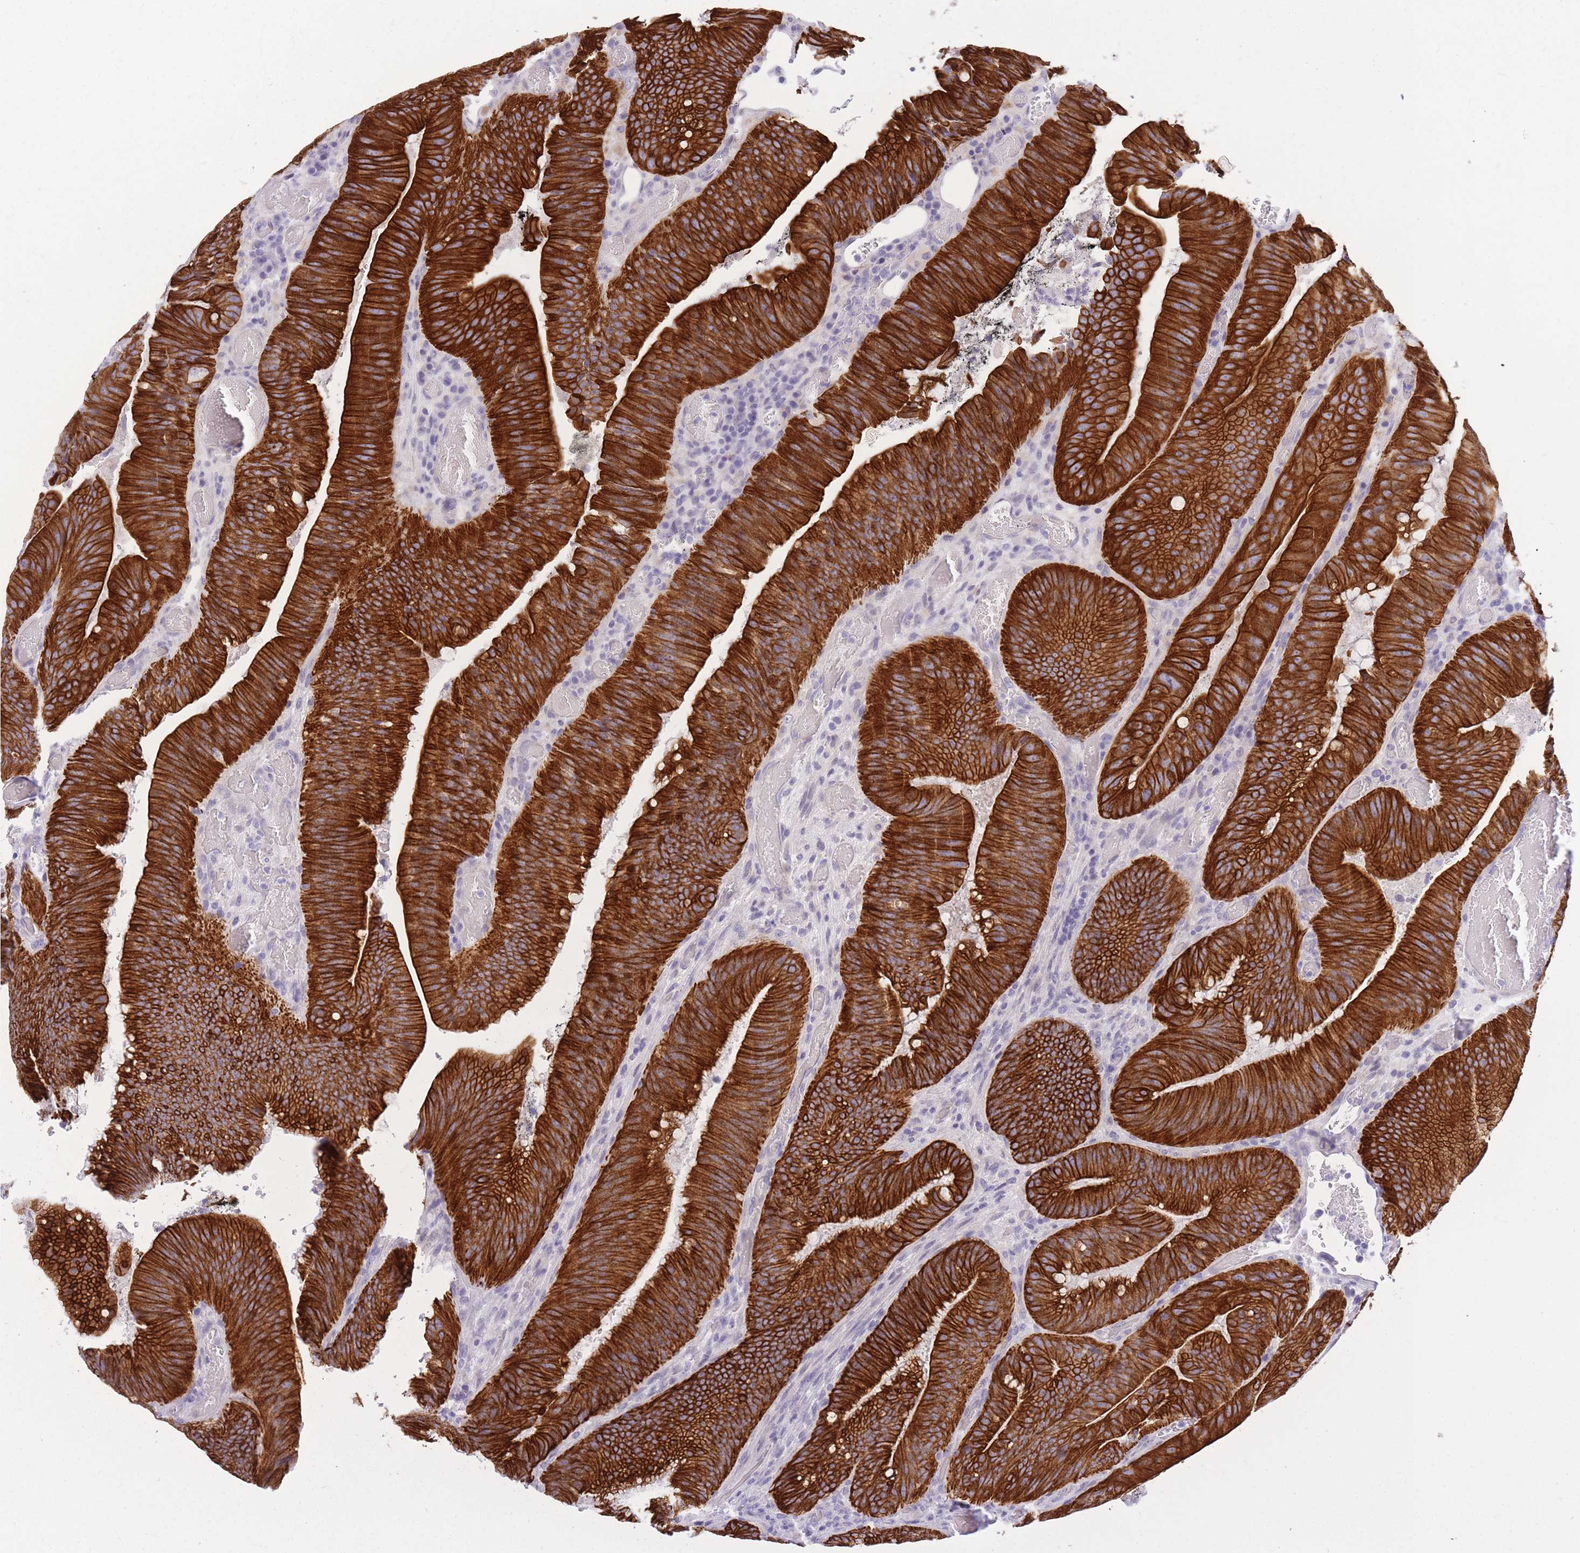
{"staining": {"intensity": "strong", "quantity": ">75%", "location": "cytoplasmic/membranous"}, "tissue": "colorectal cancer", "cell_type": "Tumor cells", "image_type": "cancer", "snomed": [{"axis": "morphology", "description": "Adenocarcinoma, NOS"}, {"axis": "topography", "description": "Colon"}], "caption": "Protein staining of colorectal cancer tissue reveals strong cytoplasmic/membranous staining in about >75% of tumor cells.", "gene": "RADX", "patient": {"sex": "female", "age": 43}}